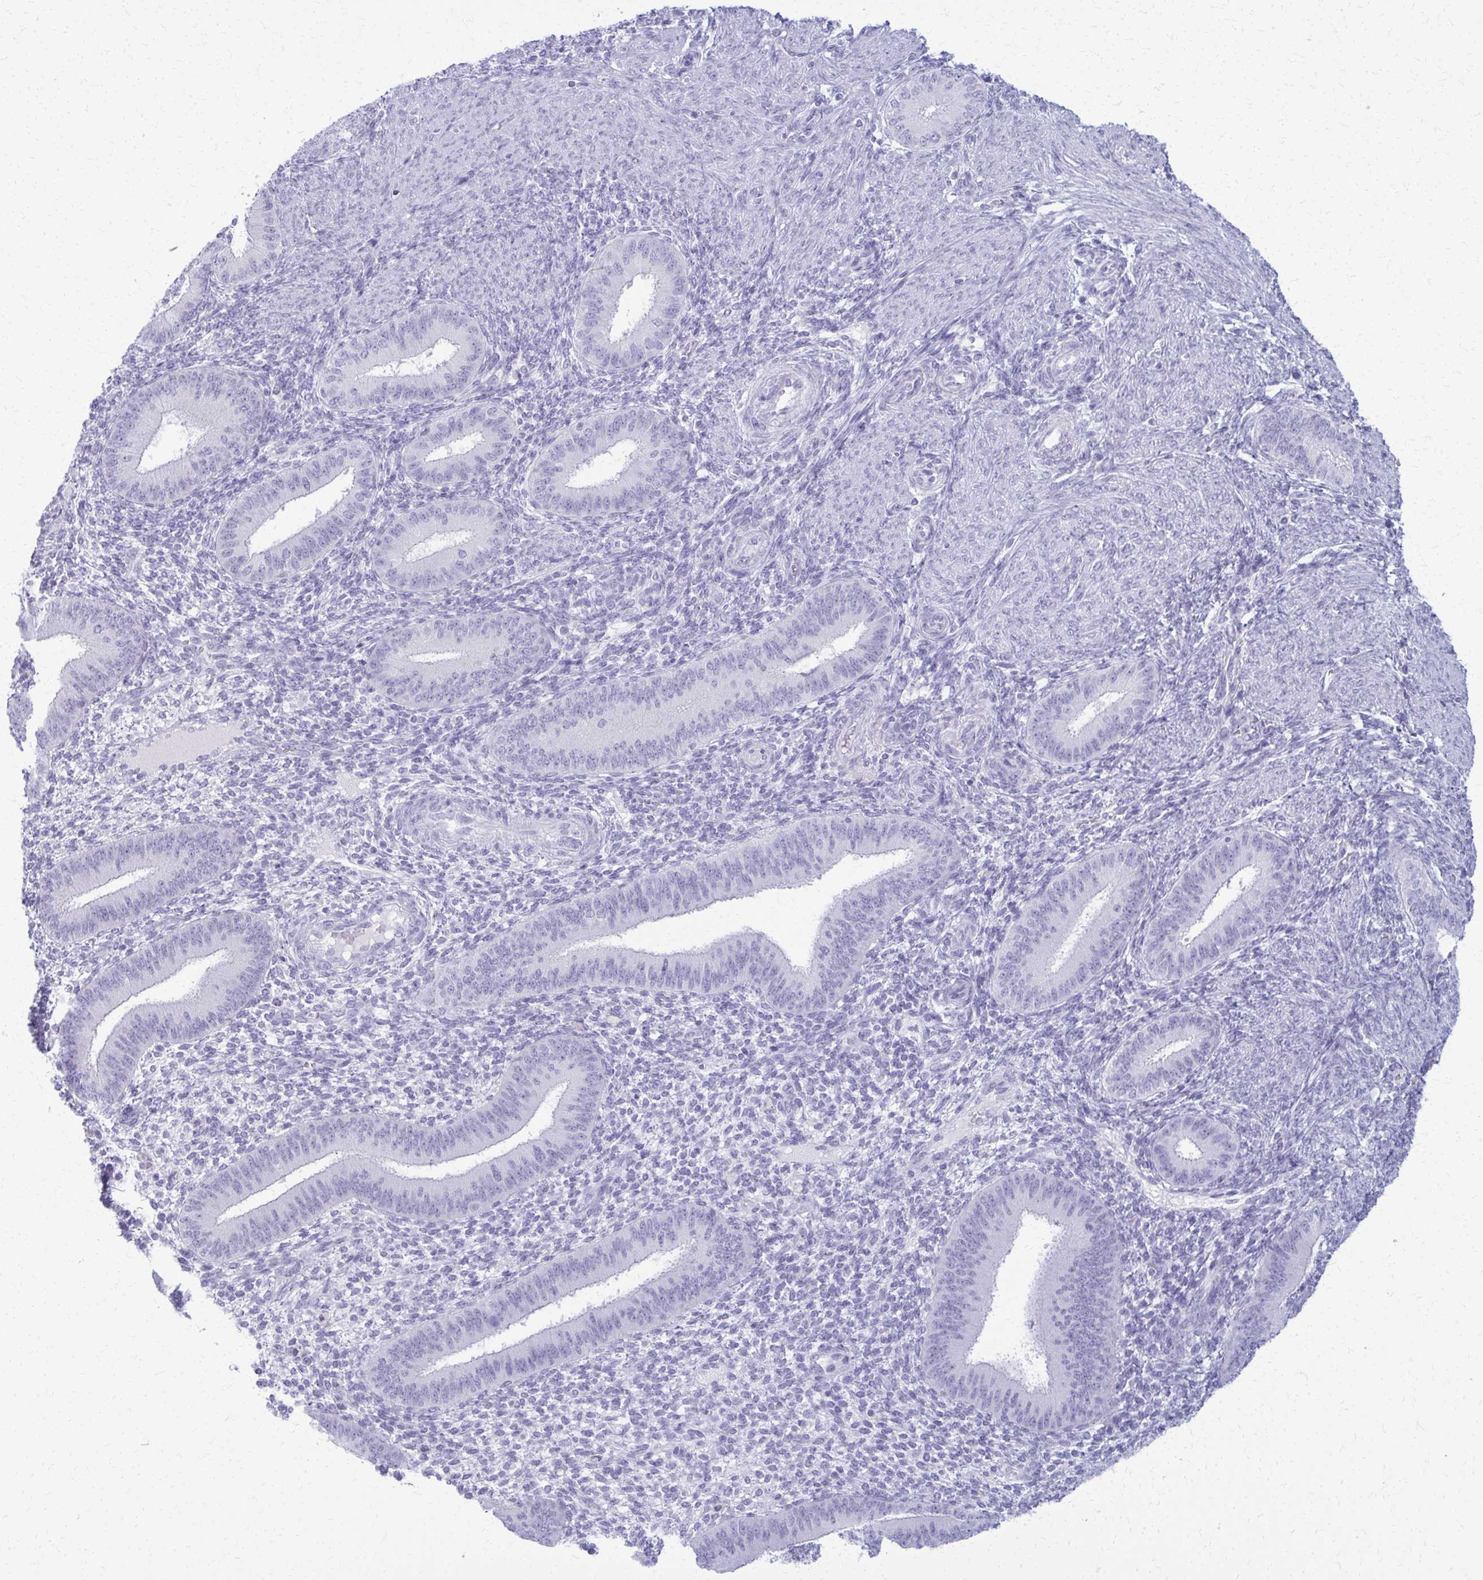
{"staining": {"intensity": "negative", "quantity": "none", "location": "none"}, "tissue": "endometrium", "cell_type": "Cells in endometrial stroma", "image_type": "normal", "snomed": [{"axis": "morphology", "description": "Normal tissue, NOS"}, {"axis": "topography", "description": "Endometrium"}], "caption": "This is a image of immunohistochemistry staining of benign endometrium, which shows no staining in cells in endometrial stroma.", "gene": "ACSM2A", "patient": {"sex": "female", "age": 39}}